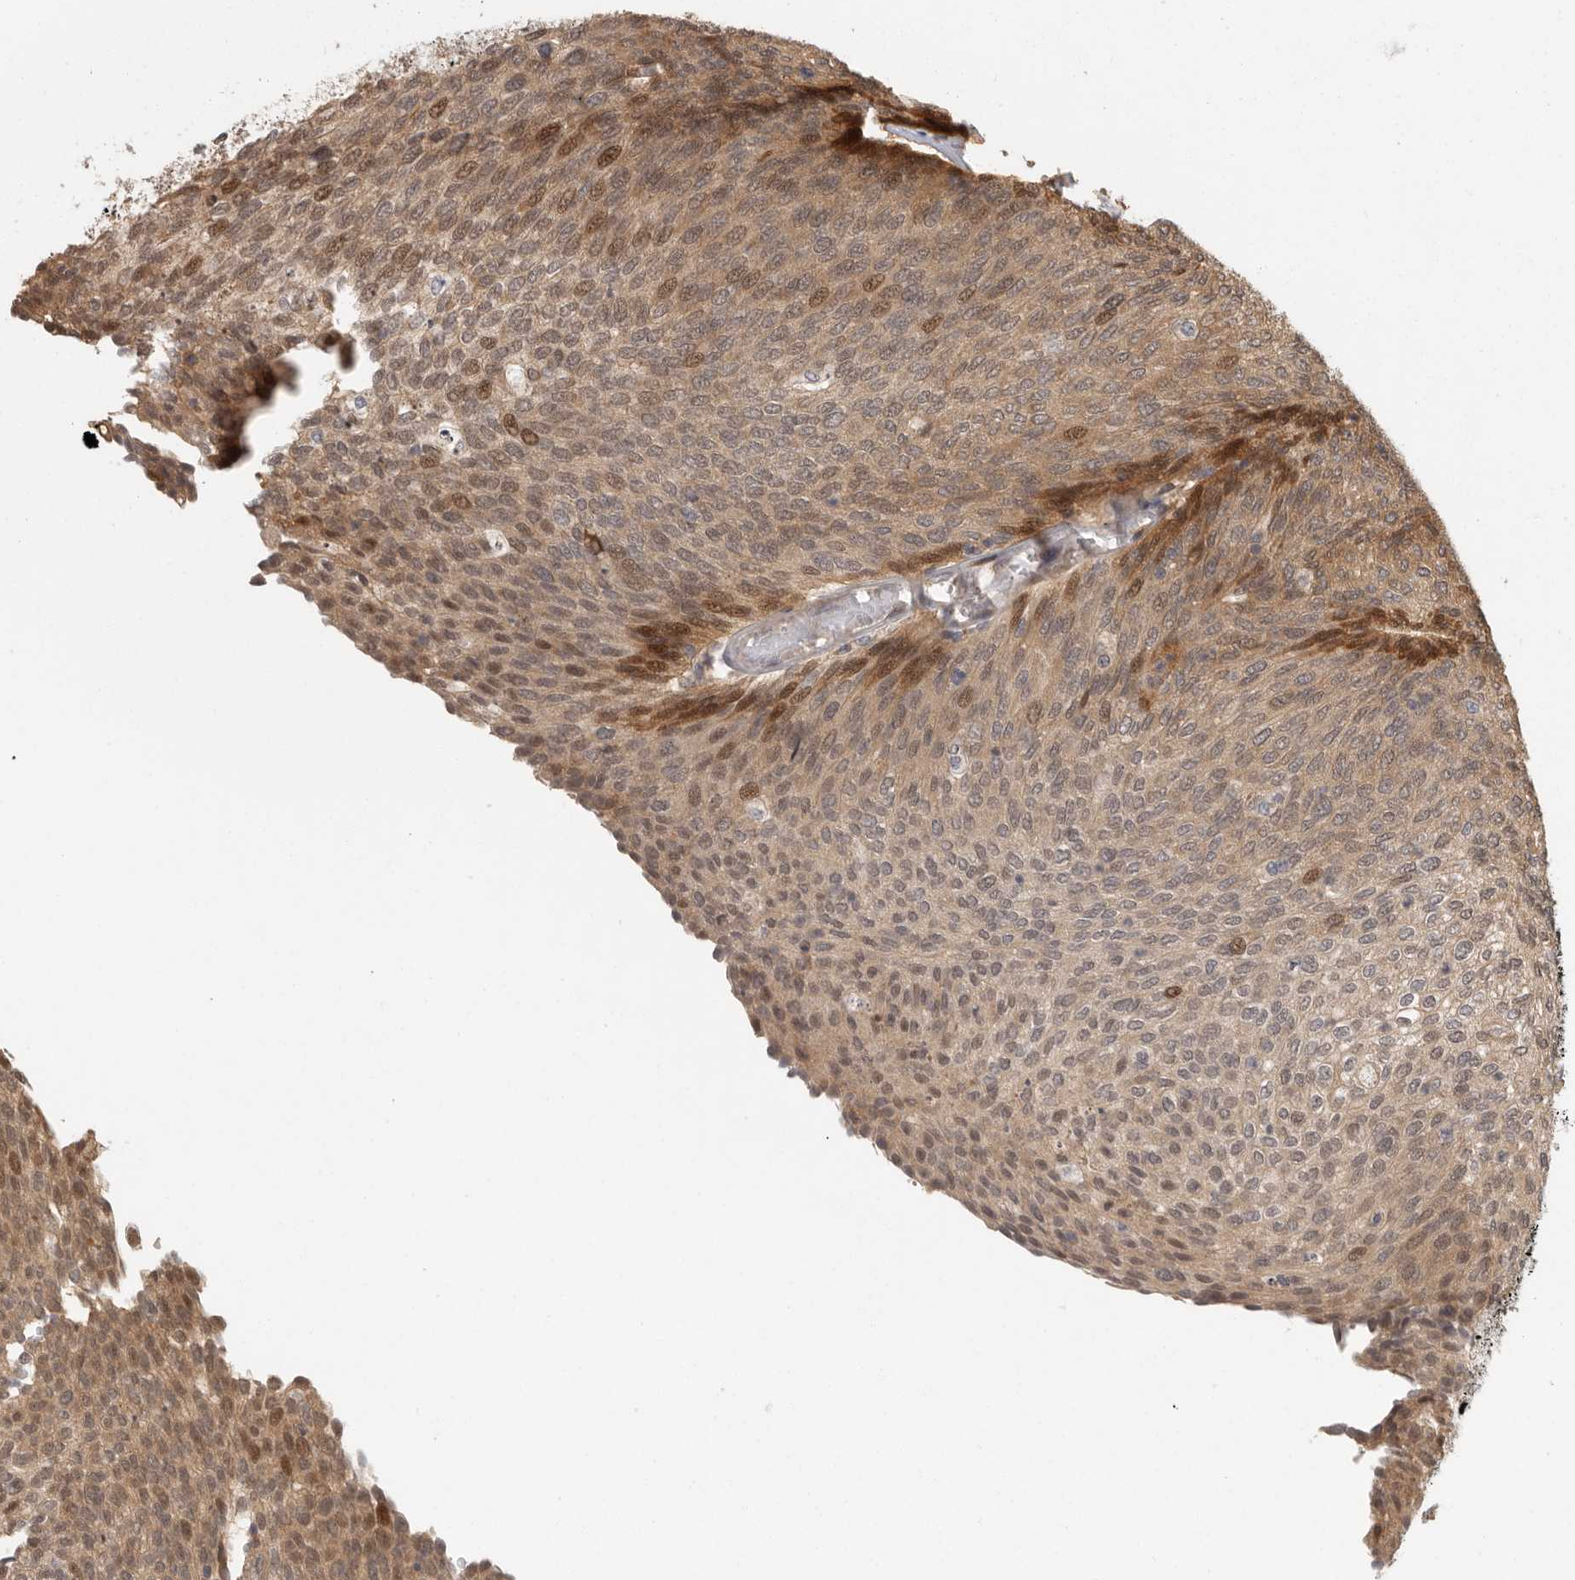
{"staining": {"intensity": "moderate", "quantity": ">75%", "location": "cytoplasmic/membranous,nuclear"}, "tissue": "urothelial cancer", "cell_type": "Tumor cells", "image_type": "cancer", "snomed": [{"axis": "morphology", "description": "Urothelial carcinoma, Low grade"}, {"axis": "topography", "description": "Urinary bladder"}], "caption": "DAB (3,3'-diaminobenzidine) immunohistochemical staining of human urothelial cancer shows moderate cytoplasmic/membranous and nuclear protein expression in approximately >75% of tumor cells.", "gene": "SWT1", "patient": {"sex": "female", "age": 79}}